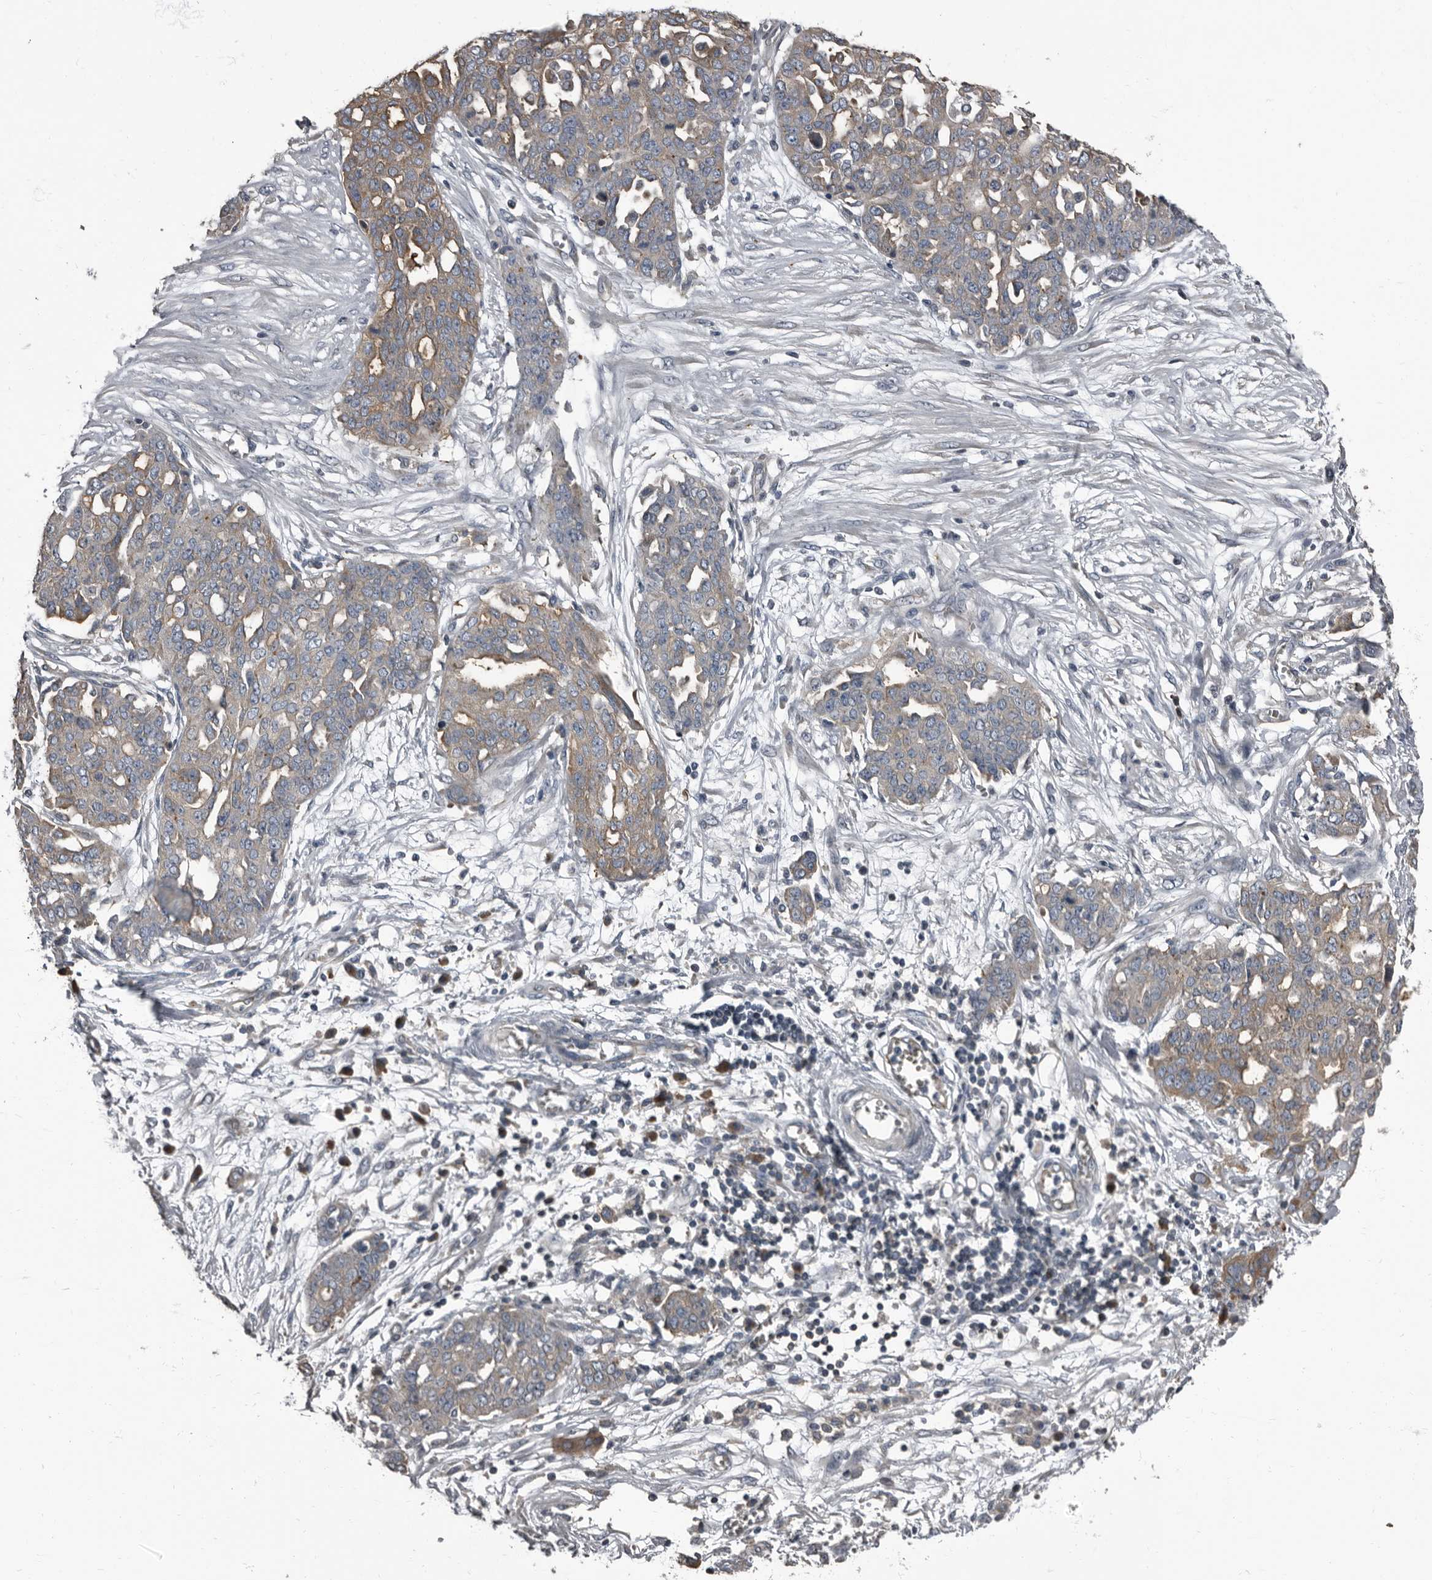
{"staining": {"intensity": "weak", "quantity": ">75%", "location": "cytoplasmic/membranous"}, "tissue": "ovarian cancer", "cell_type": "Tumor cells", "image_type": "cancer", "snomed": [{"axis": "morphology", "description": "Cystadenocarcinoma, serous, NOS"}, {"axis": "topography", "description": "Soft tissue"}, {"axis": "topography", "description": "Ovary"}], "caption": "Ovarian cancer stained for a protein (brown) reveals weak cytoplasmic/membranous positive positivity in approximately >75% of tumor cells.", "gene": "TPD52L1", "patient": {"sex": "female", "age": 57}}